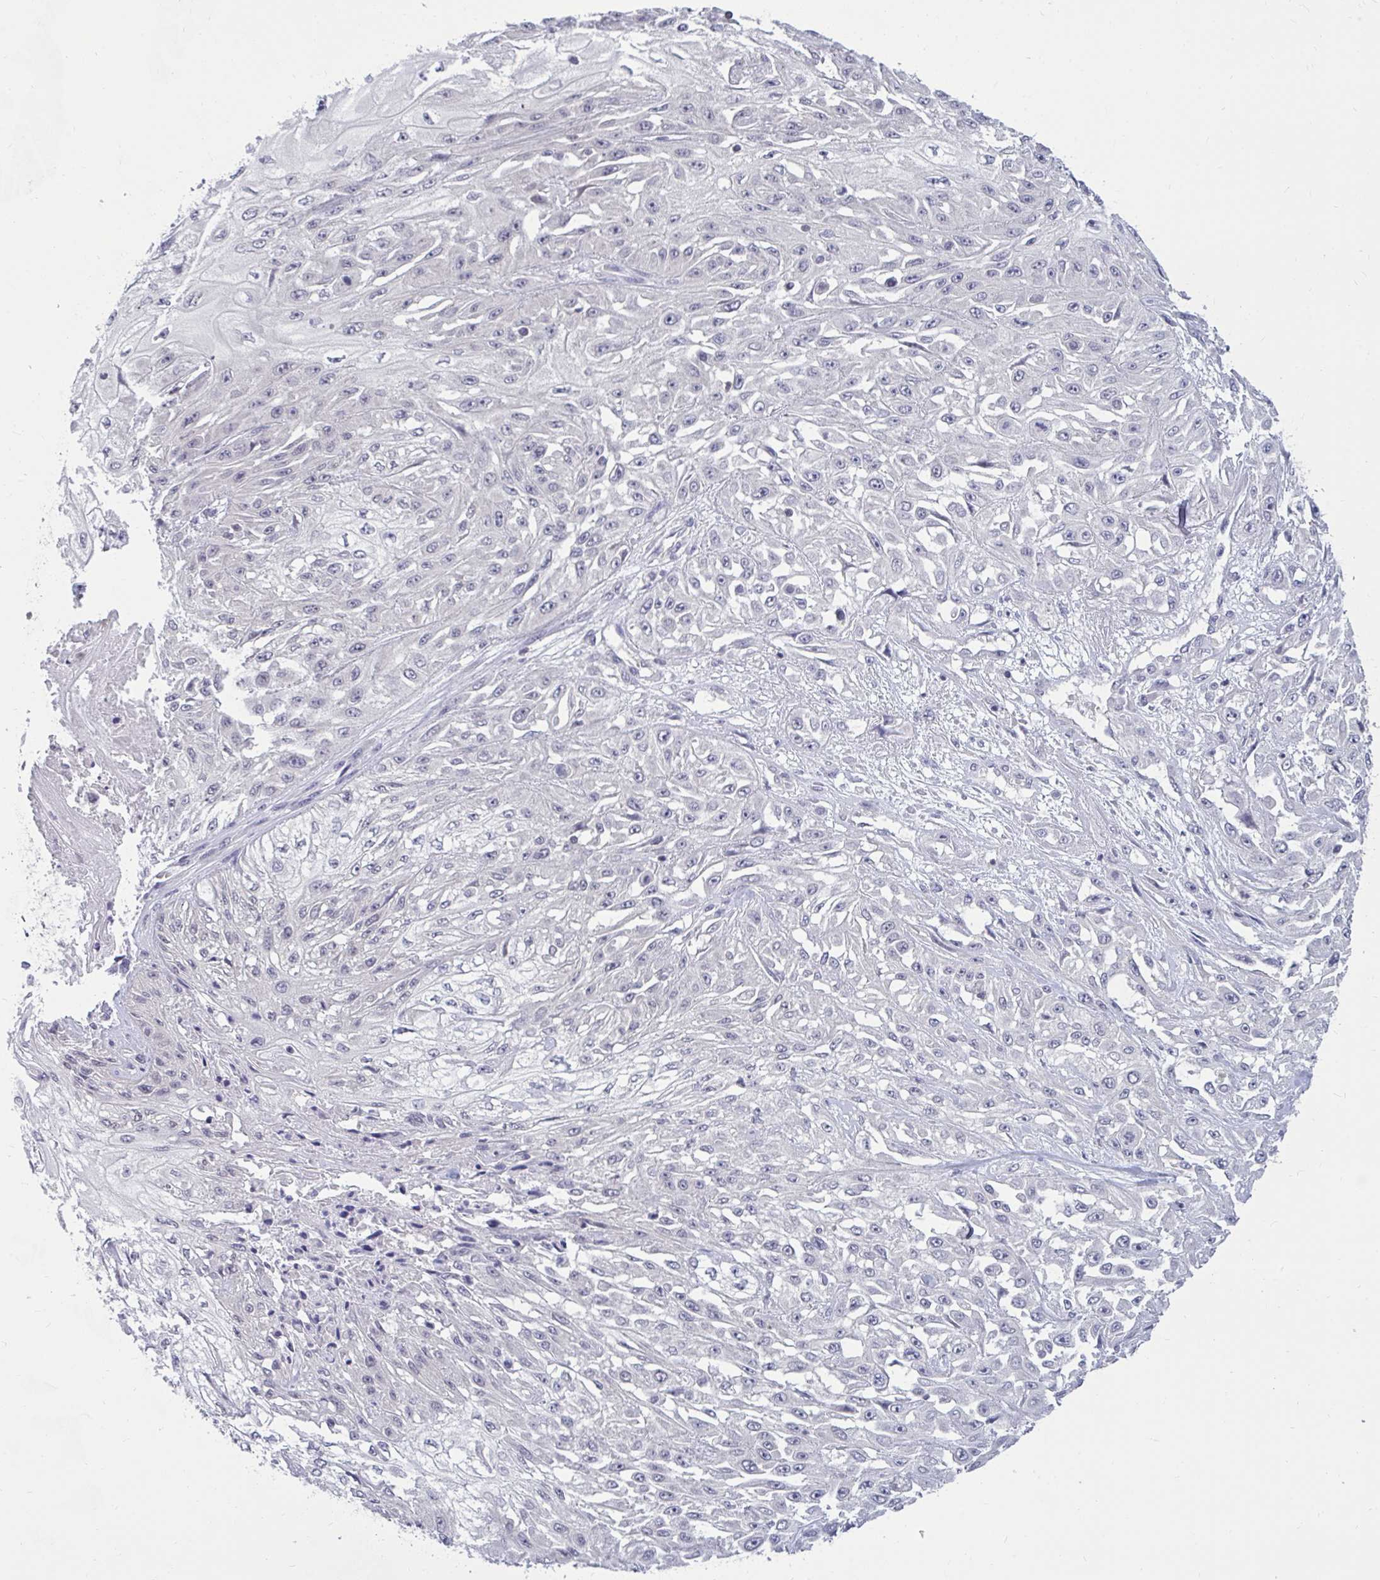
{"staining": {"intensity": "negative", "quantity": "none", "location": "none"}, "tissue": "skin cancer", "cell_type": "Tumor cells", "image_type": "cancer", "snomed": [{"axis": "morphology", "description": "Squamous cell carcinoma, NOS"}, {"axis": "morphology", "description": "Squamous cell carcinoma, metastatic, NOS"}, {"axis": "topography", "description": "Skin"}, {"axis": "topography", "description": "Lymph node"}], "caption": "There is no significant staining in tumor cells of skin cancer (metastatic squamous cell carcinoma).", "gene": "ARPP19", "patient": {"sex": "male", "age": 75}}